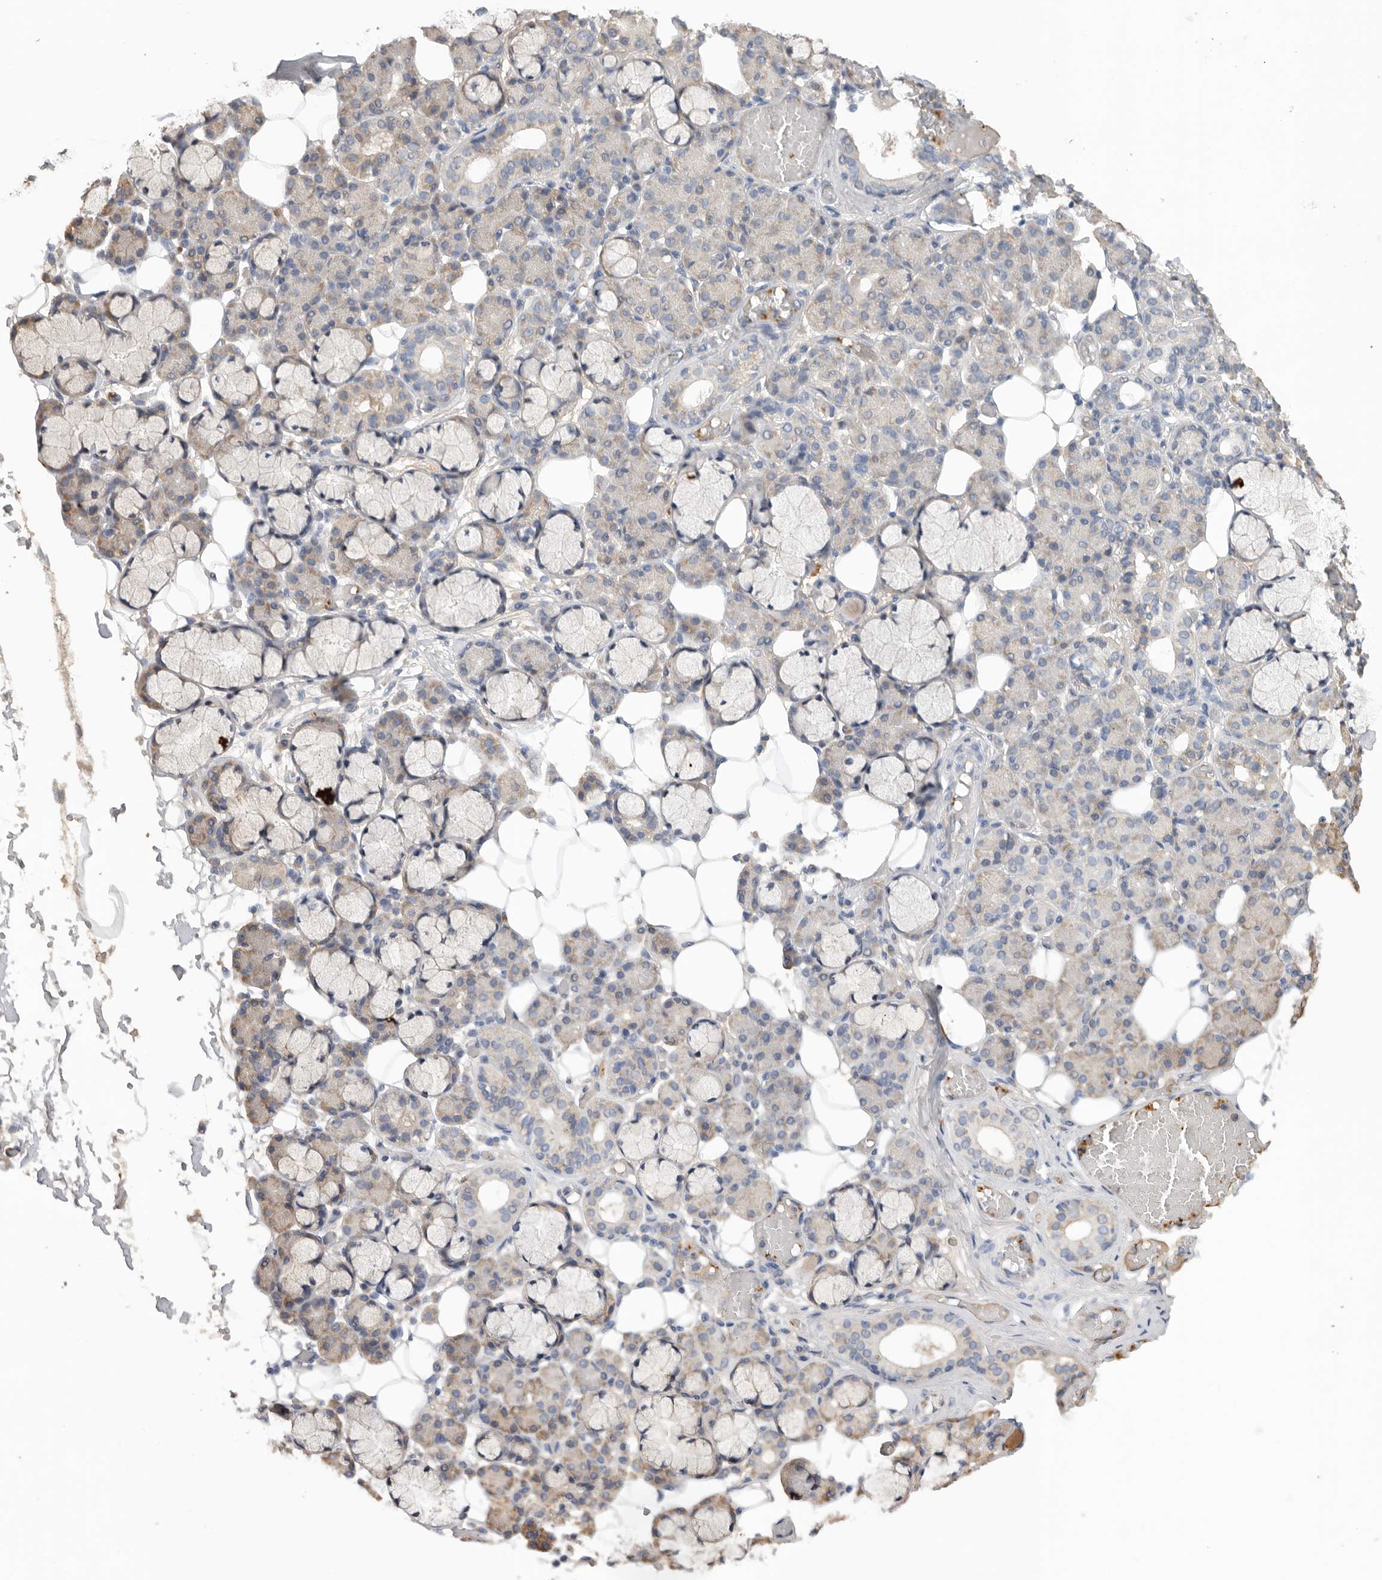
{"staining": {"intensity": "moderate", "quantity": "25%-75%", "location": "cytoplasmic/membranous"}, "tissue": "salivary gland", "cell_type": "Glandular cells", "image_type": "normal", "snomed": [{"axis": "morphology", "description": "Normal tissue, NOS"}, {"axis": "topography", "description": "Salivary gland"}], "caption": "Immunohistochemistry image of normal salivary gland: salivary gland stained using IHC demonstrates medium levels of moderate protein expression localized specifically in the cytoplasmic/membranous of glandular cells, appearing as a cytoplasmic/membranous brown color.", "gene": "CDC42BPB", "patient": {"sex": "male", "age": 63}}